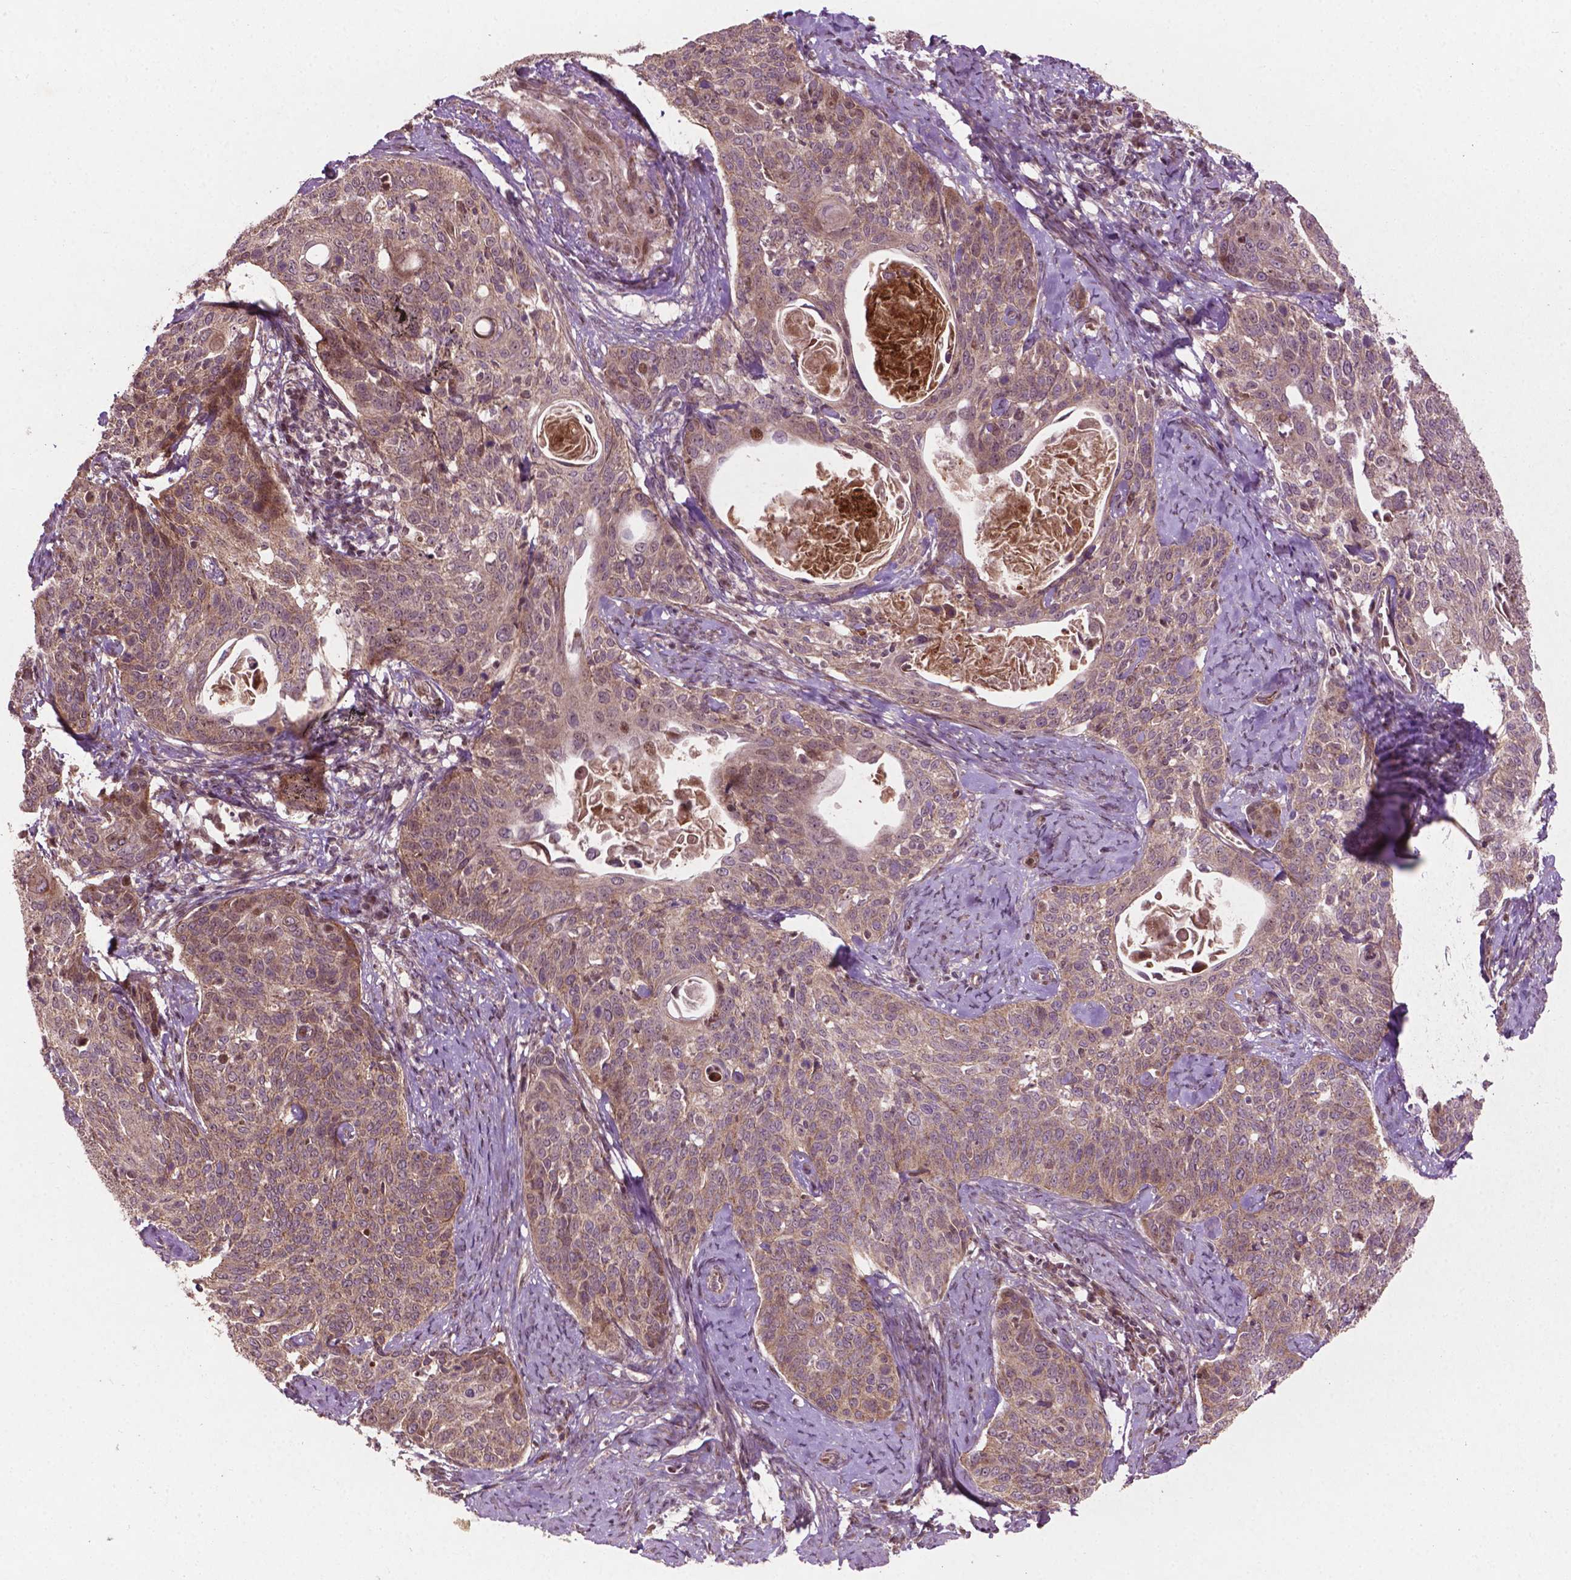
{"staining": {"intensity": "moderate", "quantity": "25%-75%", "location": "cytoplasmic/membranous"}, "tissue": "cervical cancer", "cell_type": "Tumor cells", "image_type": "cancer", "snomed": [{"axis": "morphology", "description": "Squamous cell carcinoma, NOS"}, {"axis": "topography", "description": "Cervix"}], "caption": "Cervical cancer (squamous cell carcinoma) was stained to show a protein in brown. There is medium levels of moderate cytoplasmic/membranous positivity in about 25%-75% of tumor cells.", "gene": "B3GALNT2", "patient": {"sex": "female", "age": 69}}